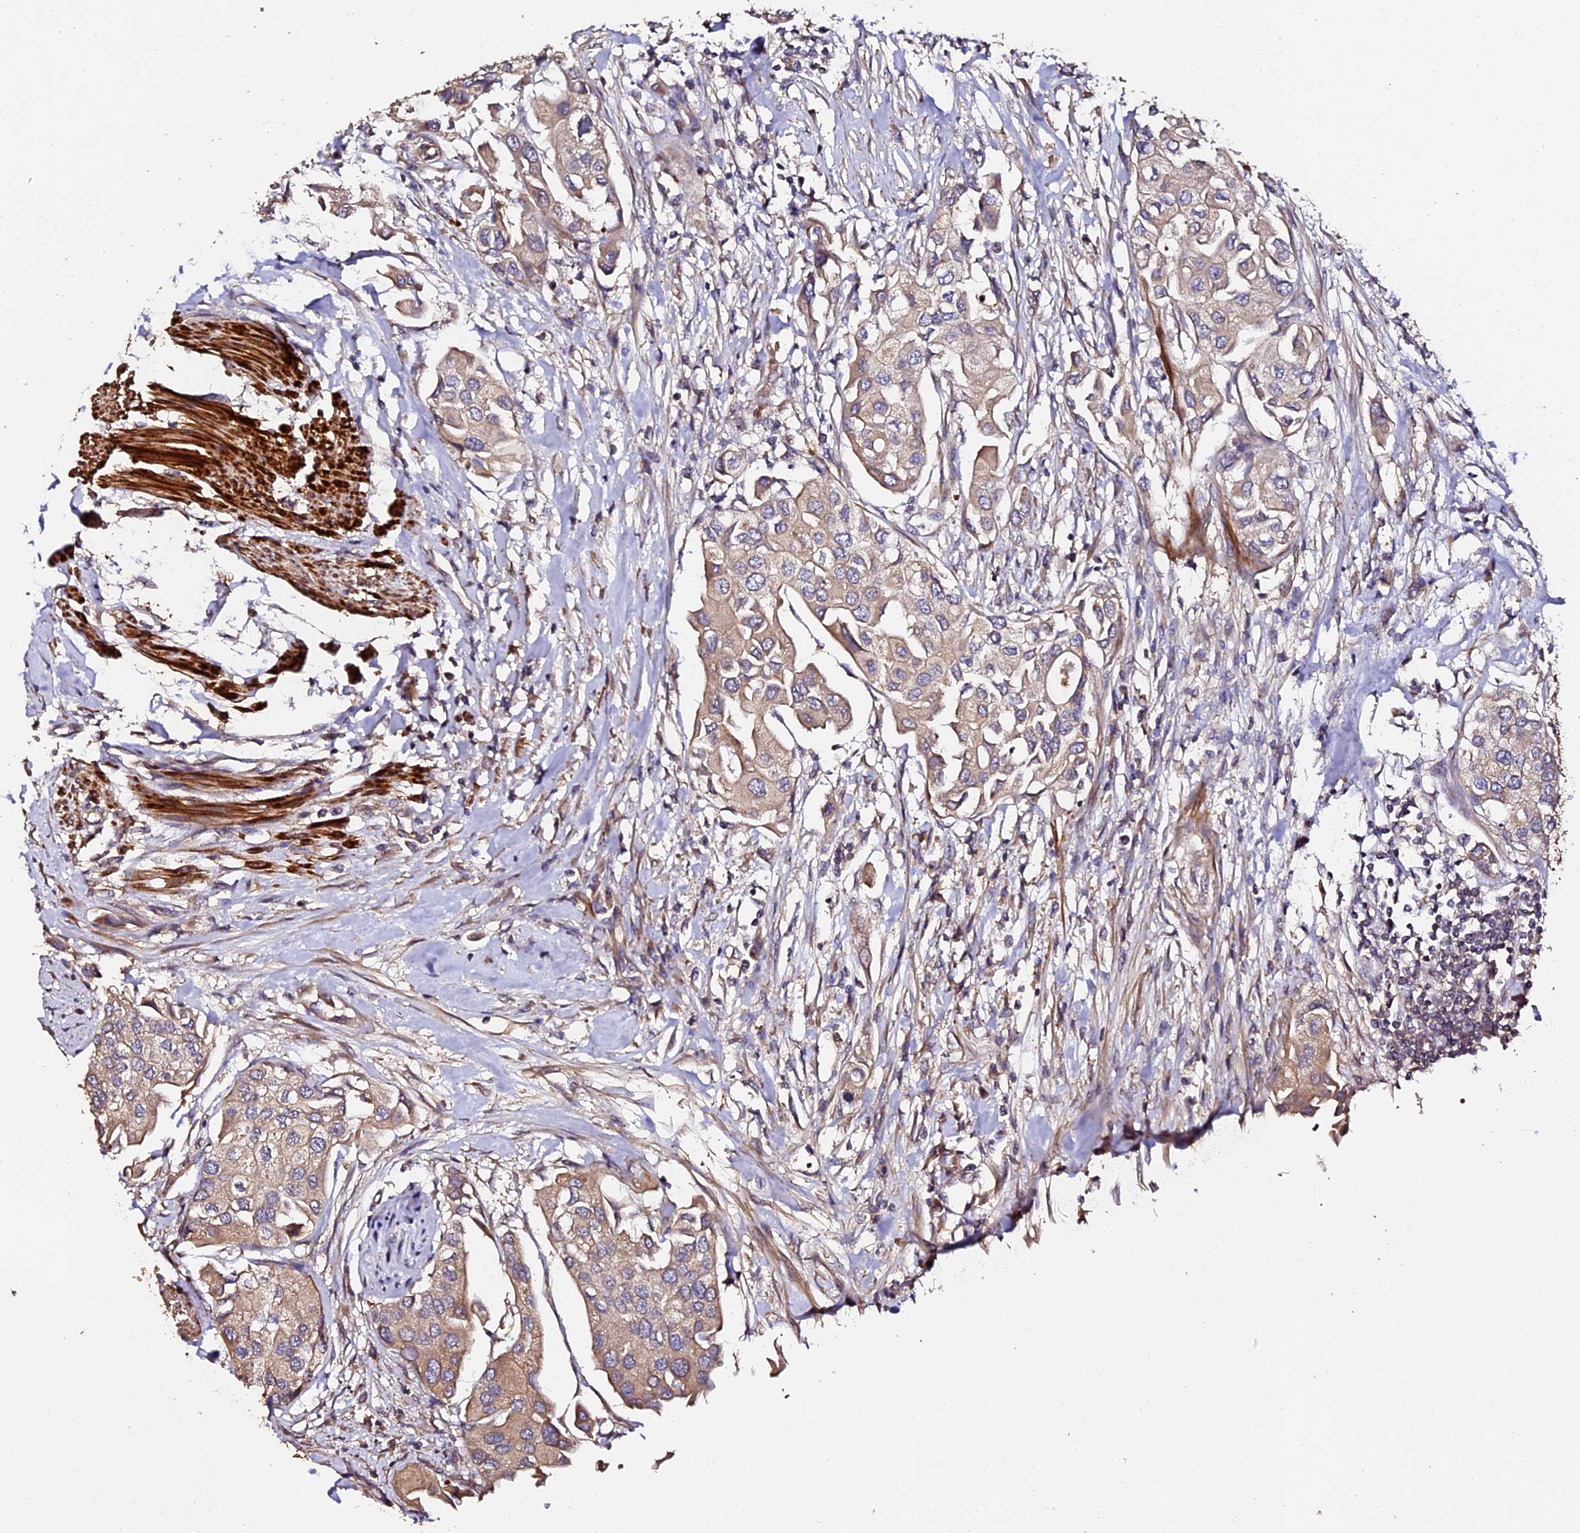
{"staining": {"intensity": "weak", "quantity": "25%-75%", "location": "cytoplasmic/membranous"}, "tissue": "urothelial cancer", "cell_type": "Tumor cells", "image_type": "cancer", "snomed": [{"axis": "morphology", "description": "Urothelial carcinoma, High grade"}, {"axis": "topography", "description": "Urinary bladder"}], "caption": "Protein staining reveals weak cytoplasmic/membranous positivity in approximately 25%-75% of tumor cells in urothelial cancer.", "gene": "TDO2", "patient": {"sex": "male", "age": 64}}